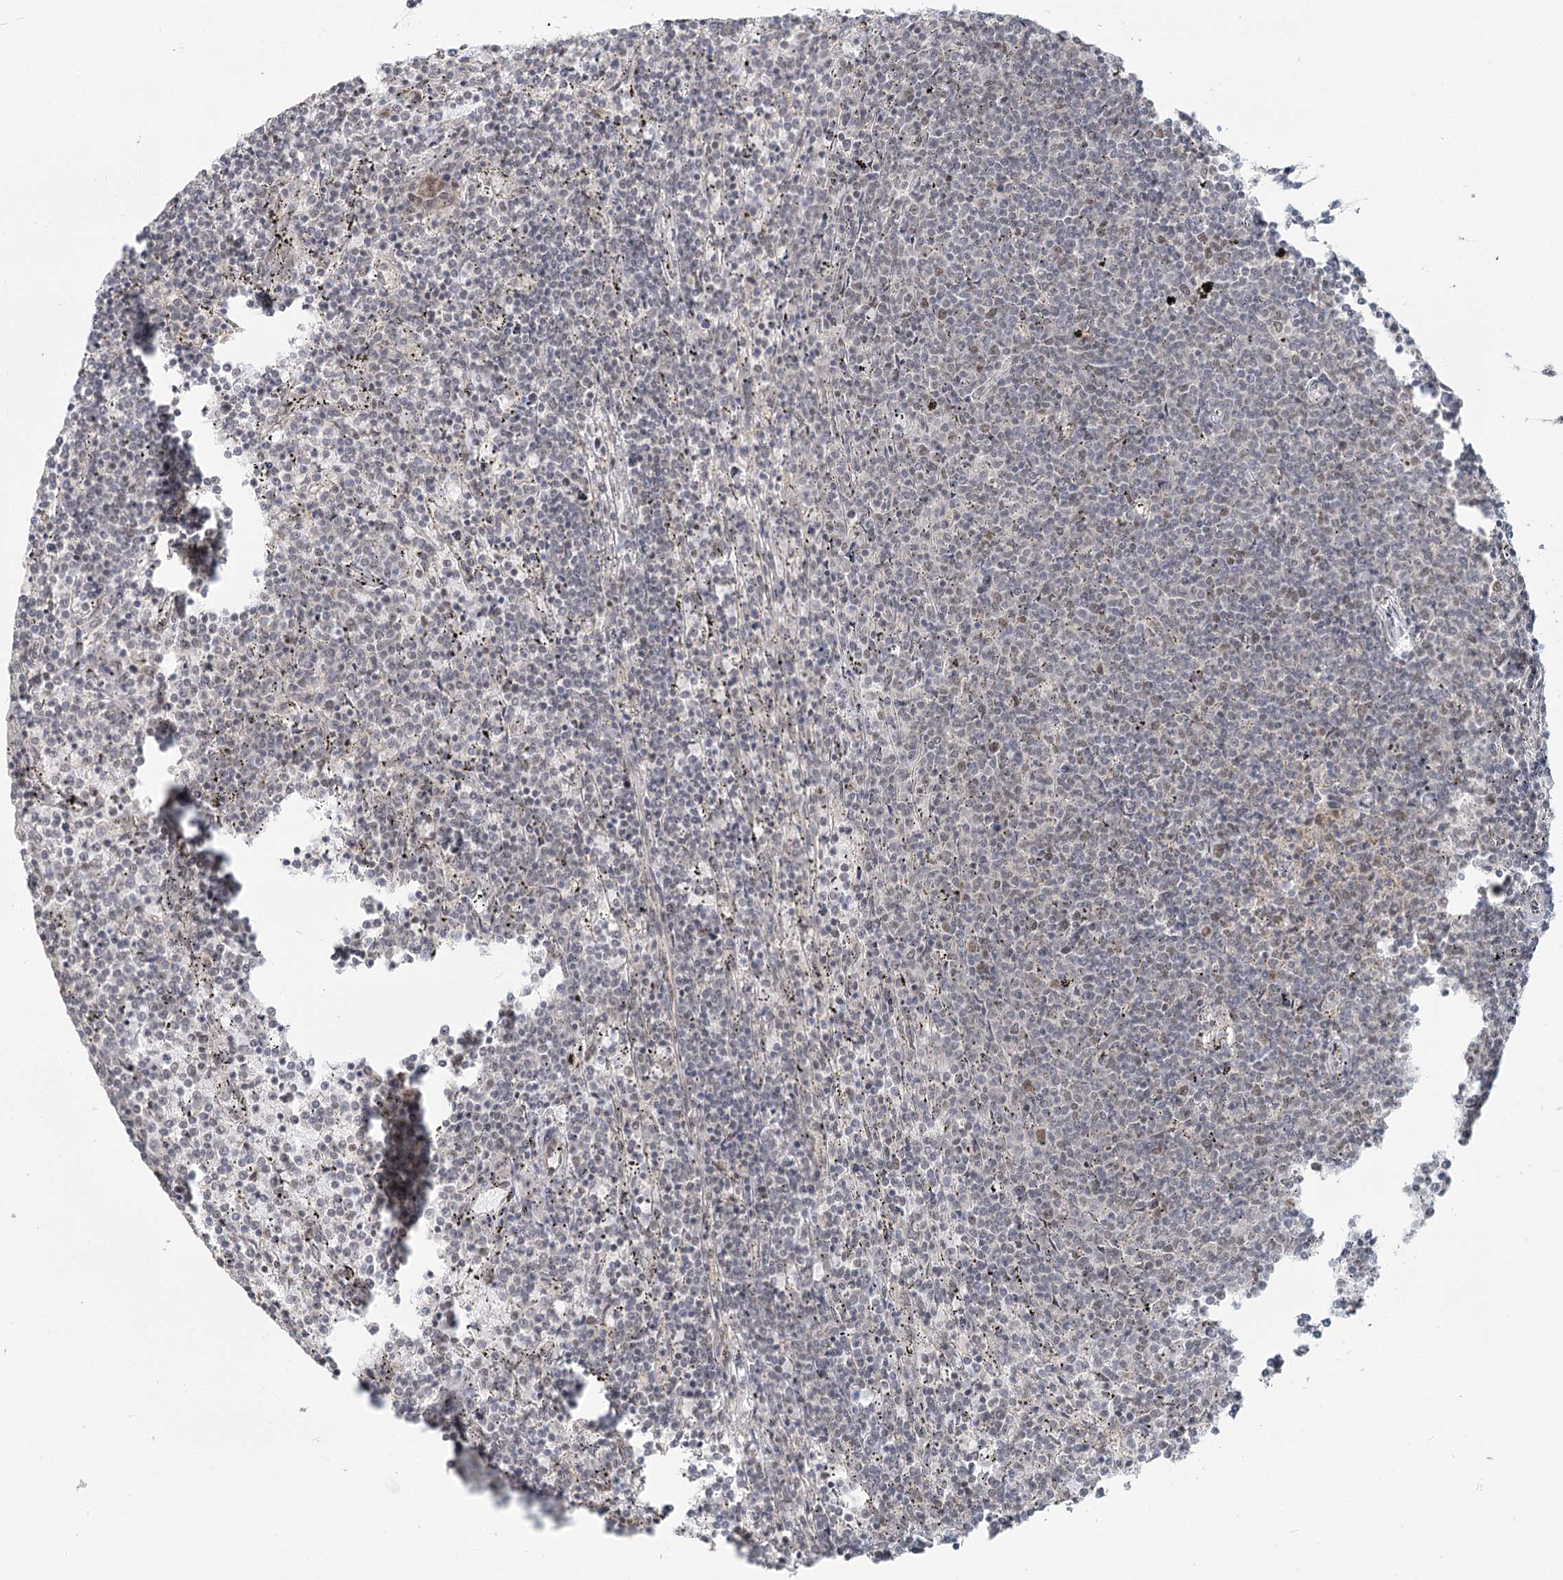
{"staining": {"intensity": "negative", "quantity": "none", "location": "none"}, "tissue": "lymphoma", "cell_type": "Tumor cells", "image_type": "cancer", "snomed": [{"axis": "morphology", "description": "Malignant lymphoma, non-Hodgkin's type, Low grade"}, {"axis": "topography", "description": "Spleen"}], "caption": "Micrograph shows no significant protein positivity in tumor cells of lymphoma. (DAB immunohistochemistry with hematoxylin counter stain).", "gene": "R3HCC1L", "patient": {"sex": "female", "age": 50}}